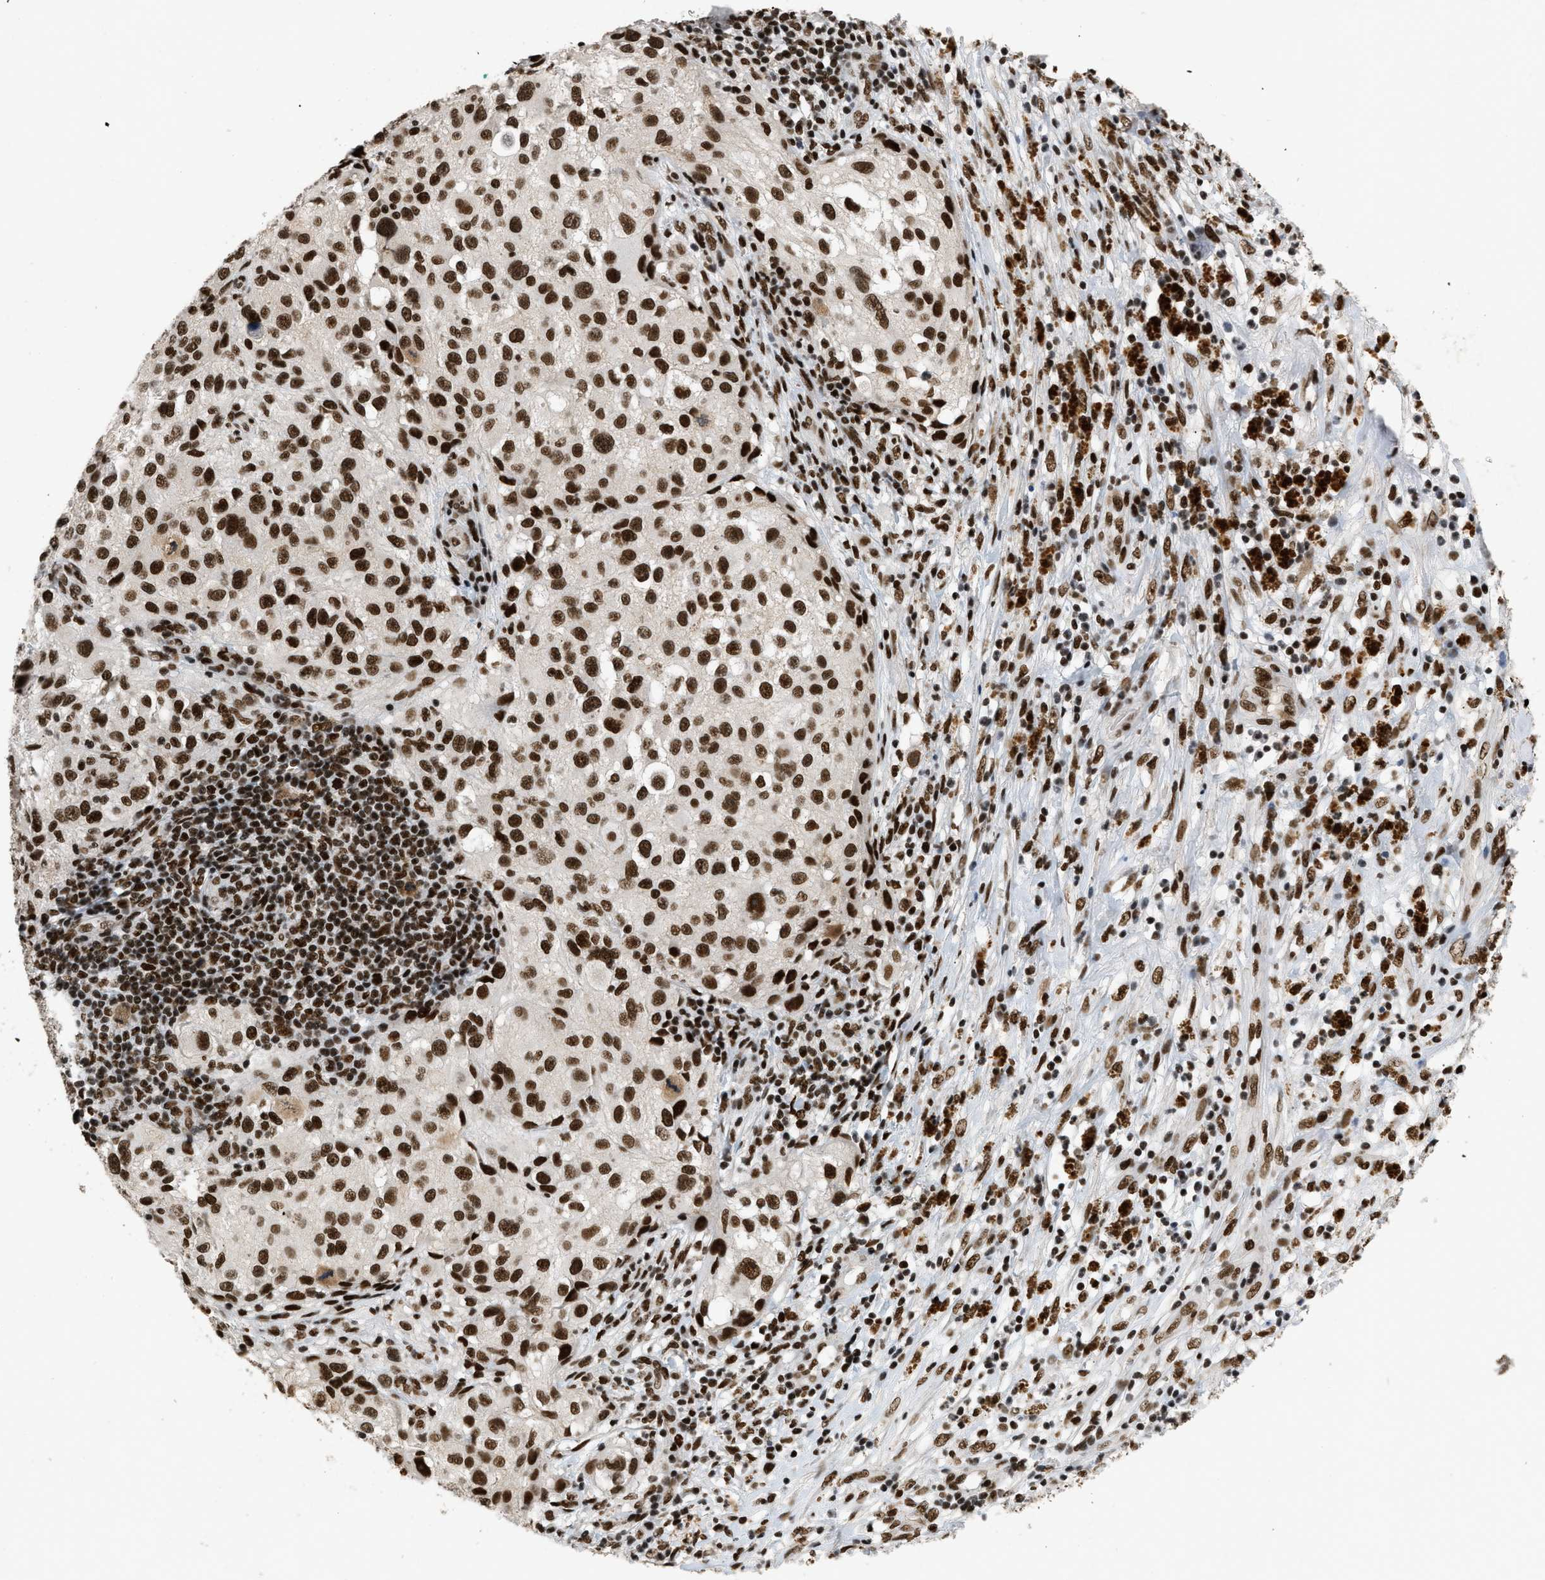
{"staining": {"intensity": "strong", "quantity": ">75%", "location": "nuclear"}, "tissue": "melanoma", "cell_type": "Tumor cells", "image_type": "cancer", "snomed": [{"axis": "morphology", "description": "Necrosis, NOS"}, {"axis": "morphology", "description": "Malignant melanoma, NOS"}, {"axis": "topography", "description": "Skin"}], "caption": "Immunohistochemical staining of human melanoma displays high levels of strong nuclear staining in approximately >75% of tumor cells.", "gene": "SMARCB1", "patient": {"sex": "female", "age": 87}}